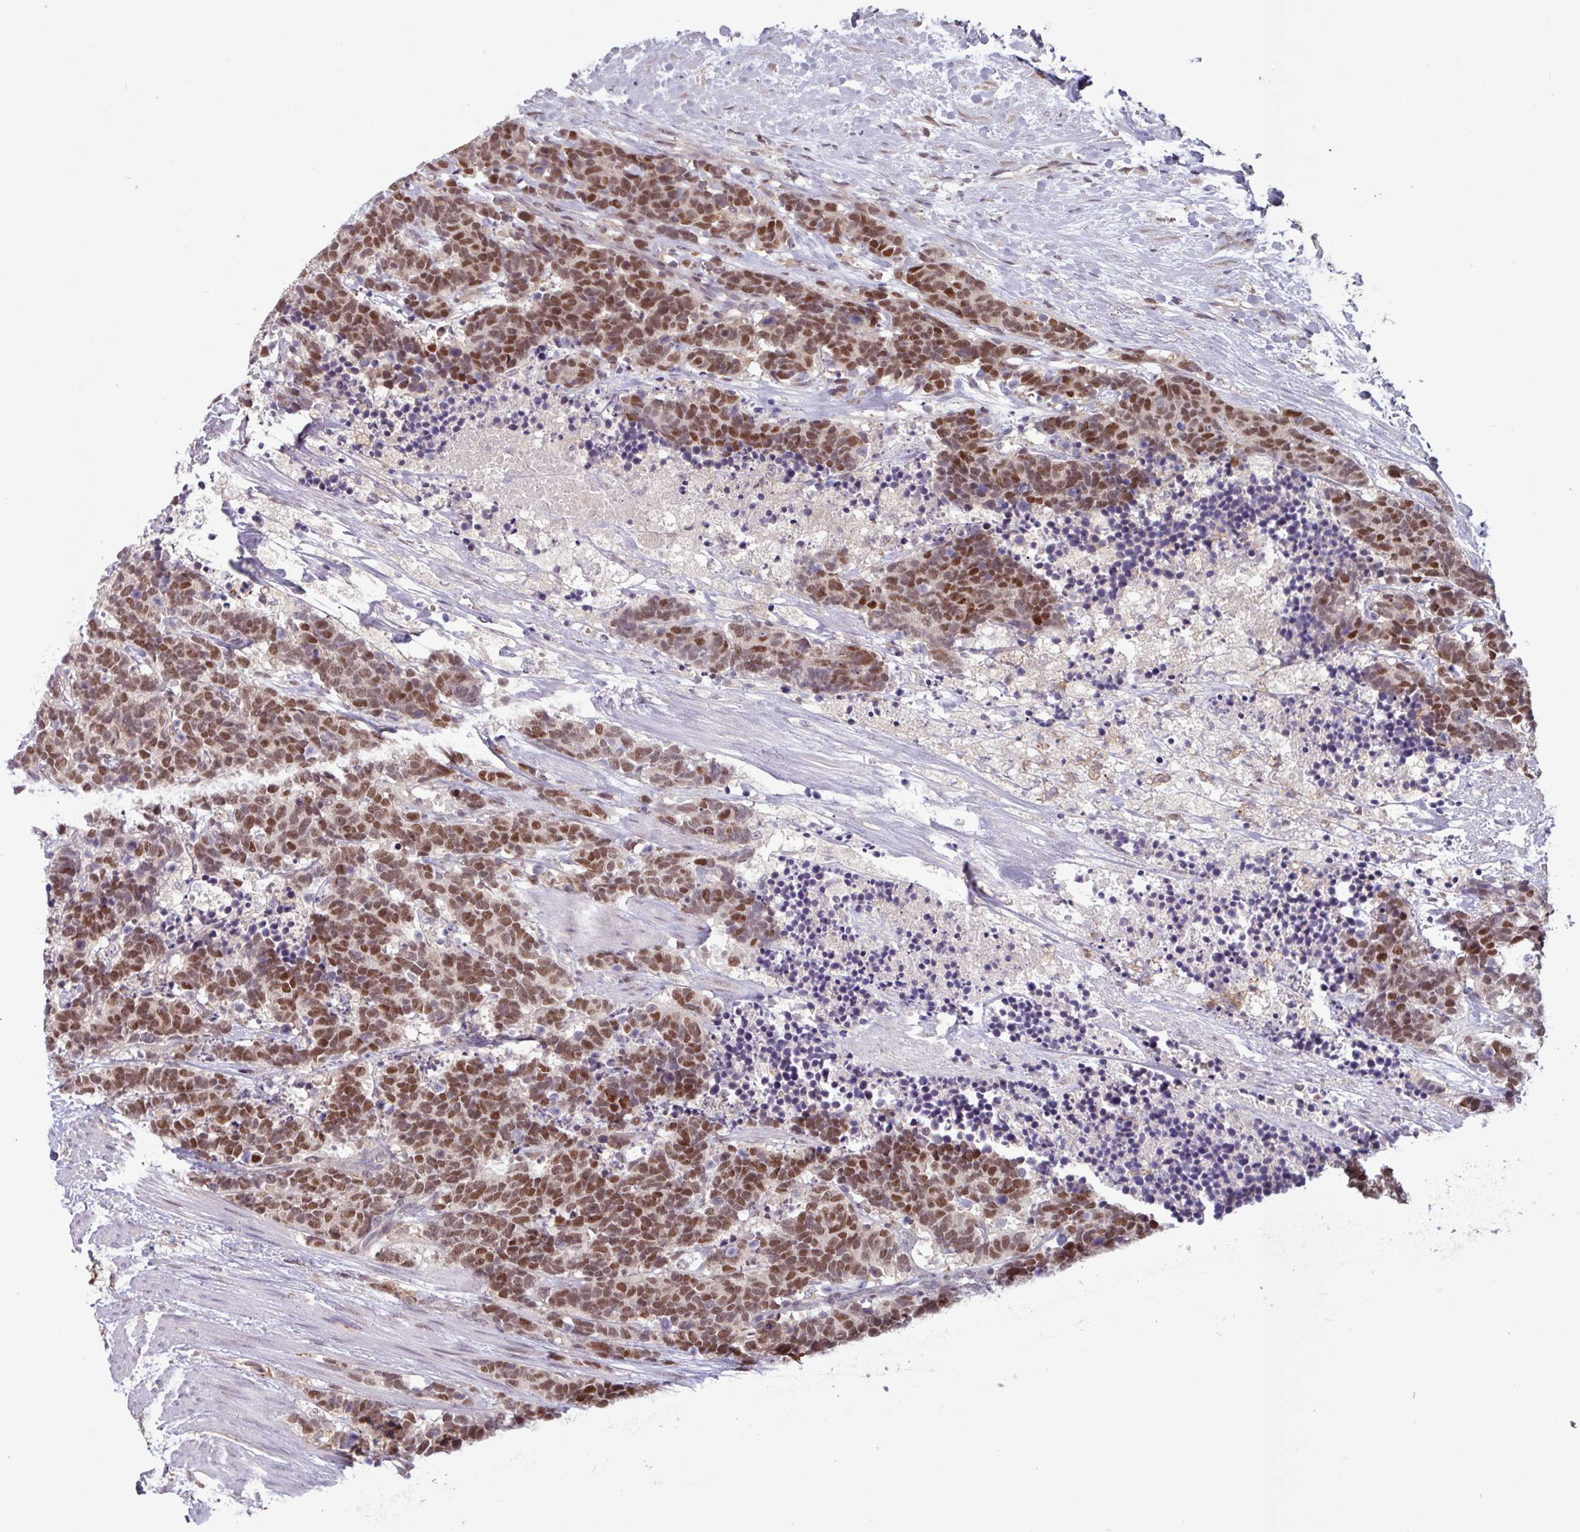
{"staining": {"intensity": "moderate", "quantity": "25%-75%", "location": "nuclear"}, "tissue": "carcinoid", "cell_type": "Tumor cells", "image_type": "cancer", "snomed": [{"axis": "morphology", "description": "Carcinoid, malignant, NOS"}, {"axis": "topography", "description": "Colon"}], "caption": "DAB (3,3'-diaminobenzidine) immunohistochemical staining of carcinoid reveals moderate nuclear protein expression in about 25%-75% of tumor cells.", "gene": "PRRX1", "patient": {"sex": "female", "age": 52}}